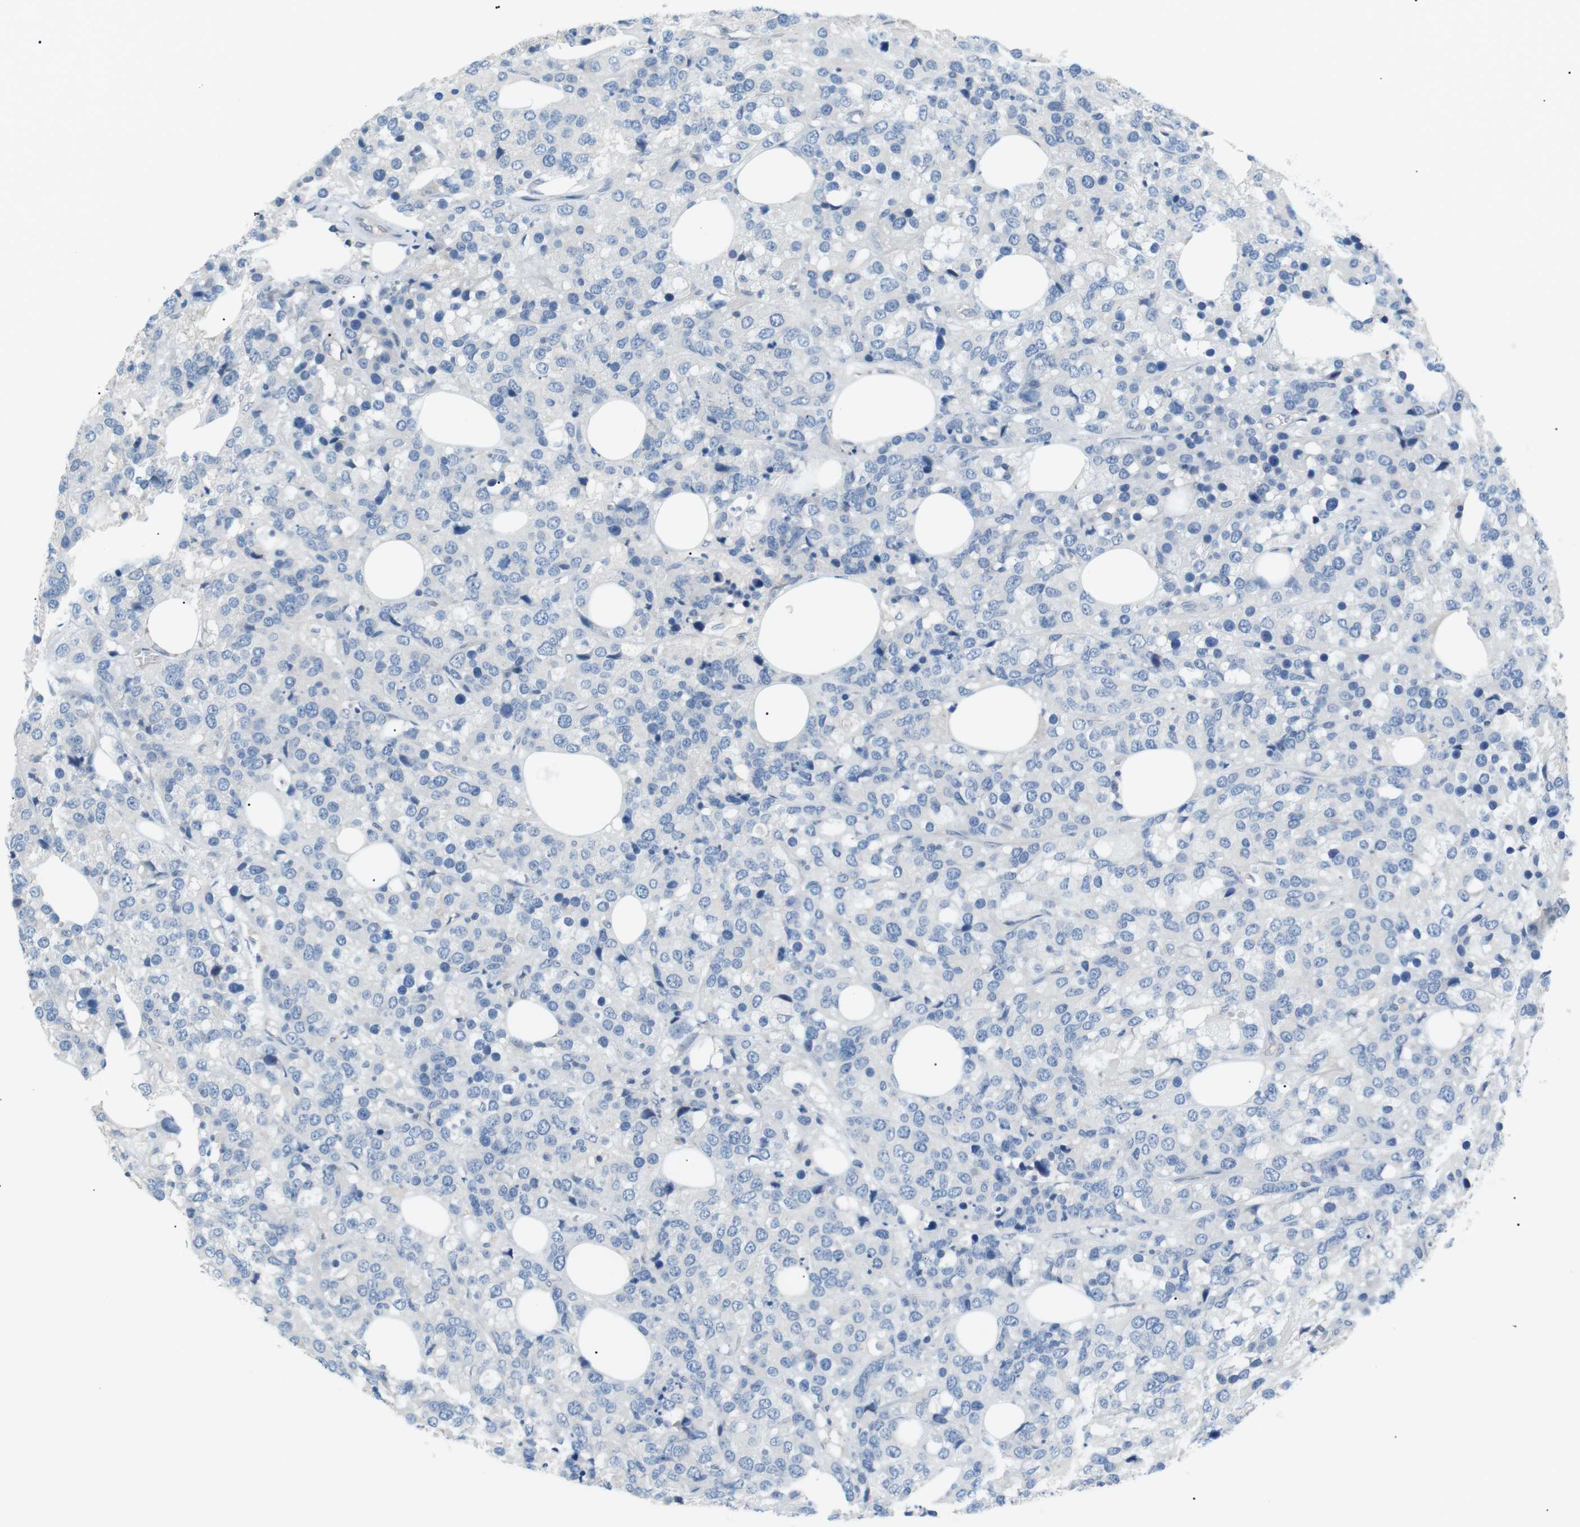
{"staining": {"intensity": "negative", "quantity": "none", "location": "none"}, "tissue": "breast cancer", "cell_type": "Tumor cells", "image_type": "cancer", "snomed": [{"axis": "morphology", "description": "Lobular carcinoma"}, {"axis": "topography", "description": "Breast"}], "caption": "This is an IHC image of human lobular carcinoma (breast). There is no positivity in tumor cells.", "gene": "CDH26", "patient": {"sex": "female", "age": 59}}